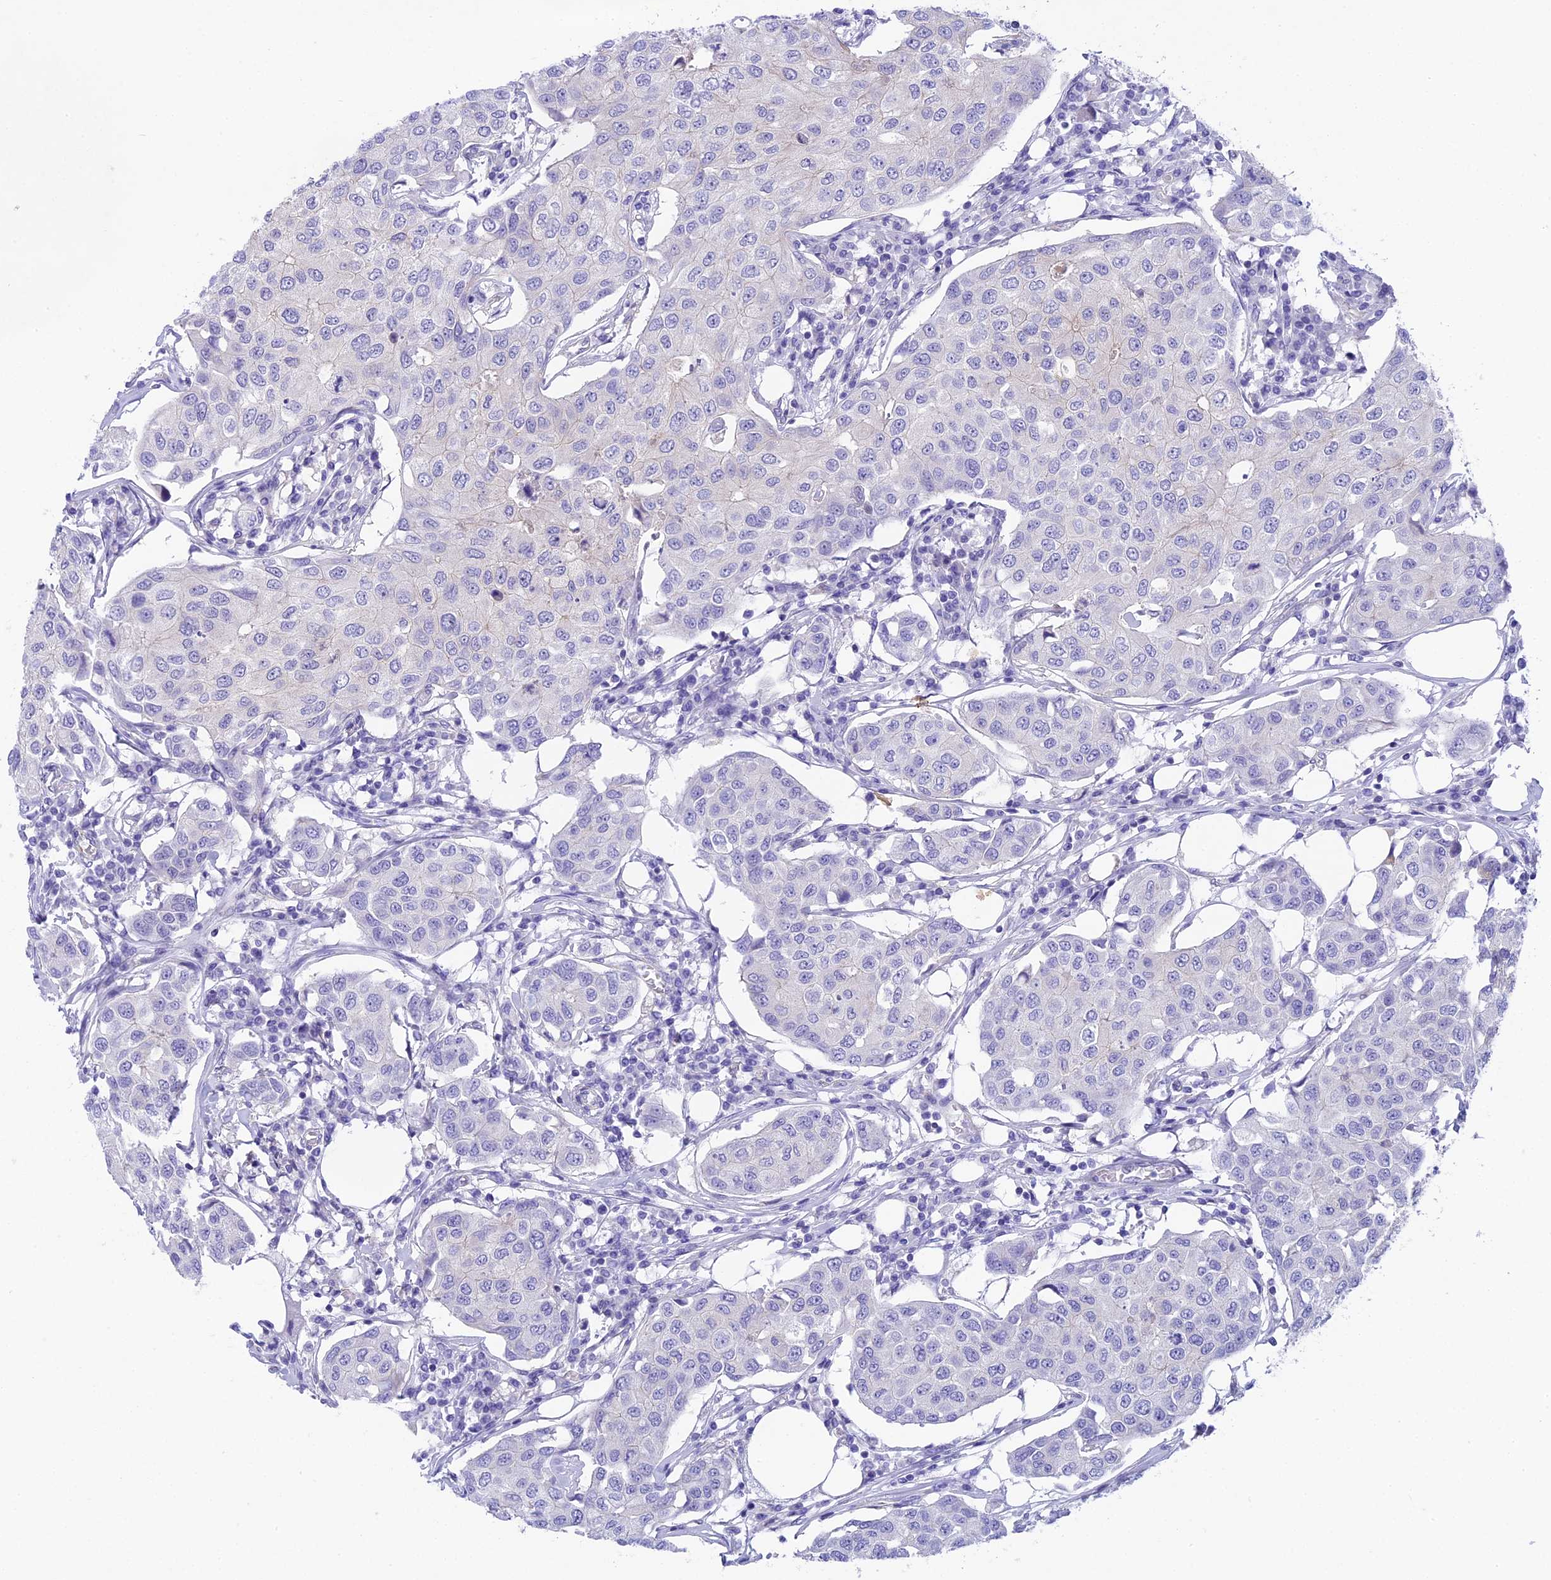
{"staining": {"intensity": "negative", "quantity": "none", "location": "none"}, "tissue": "breast cancer", "cell_type": "Tumor cells", "image_type": "cancer", "snomed": [{"axis": "morphology", "description": "Duct carcinoma"}, {"axis": "topography", "description": "Breast"}], "caption": "Tumor cells show no significant positivity in infiltrating ductal carcinoma (breast).", "gene": "TACSTD2", "patient": {"sex": "female", "age": 80}}